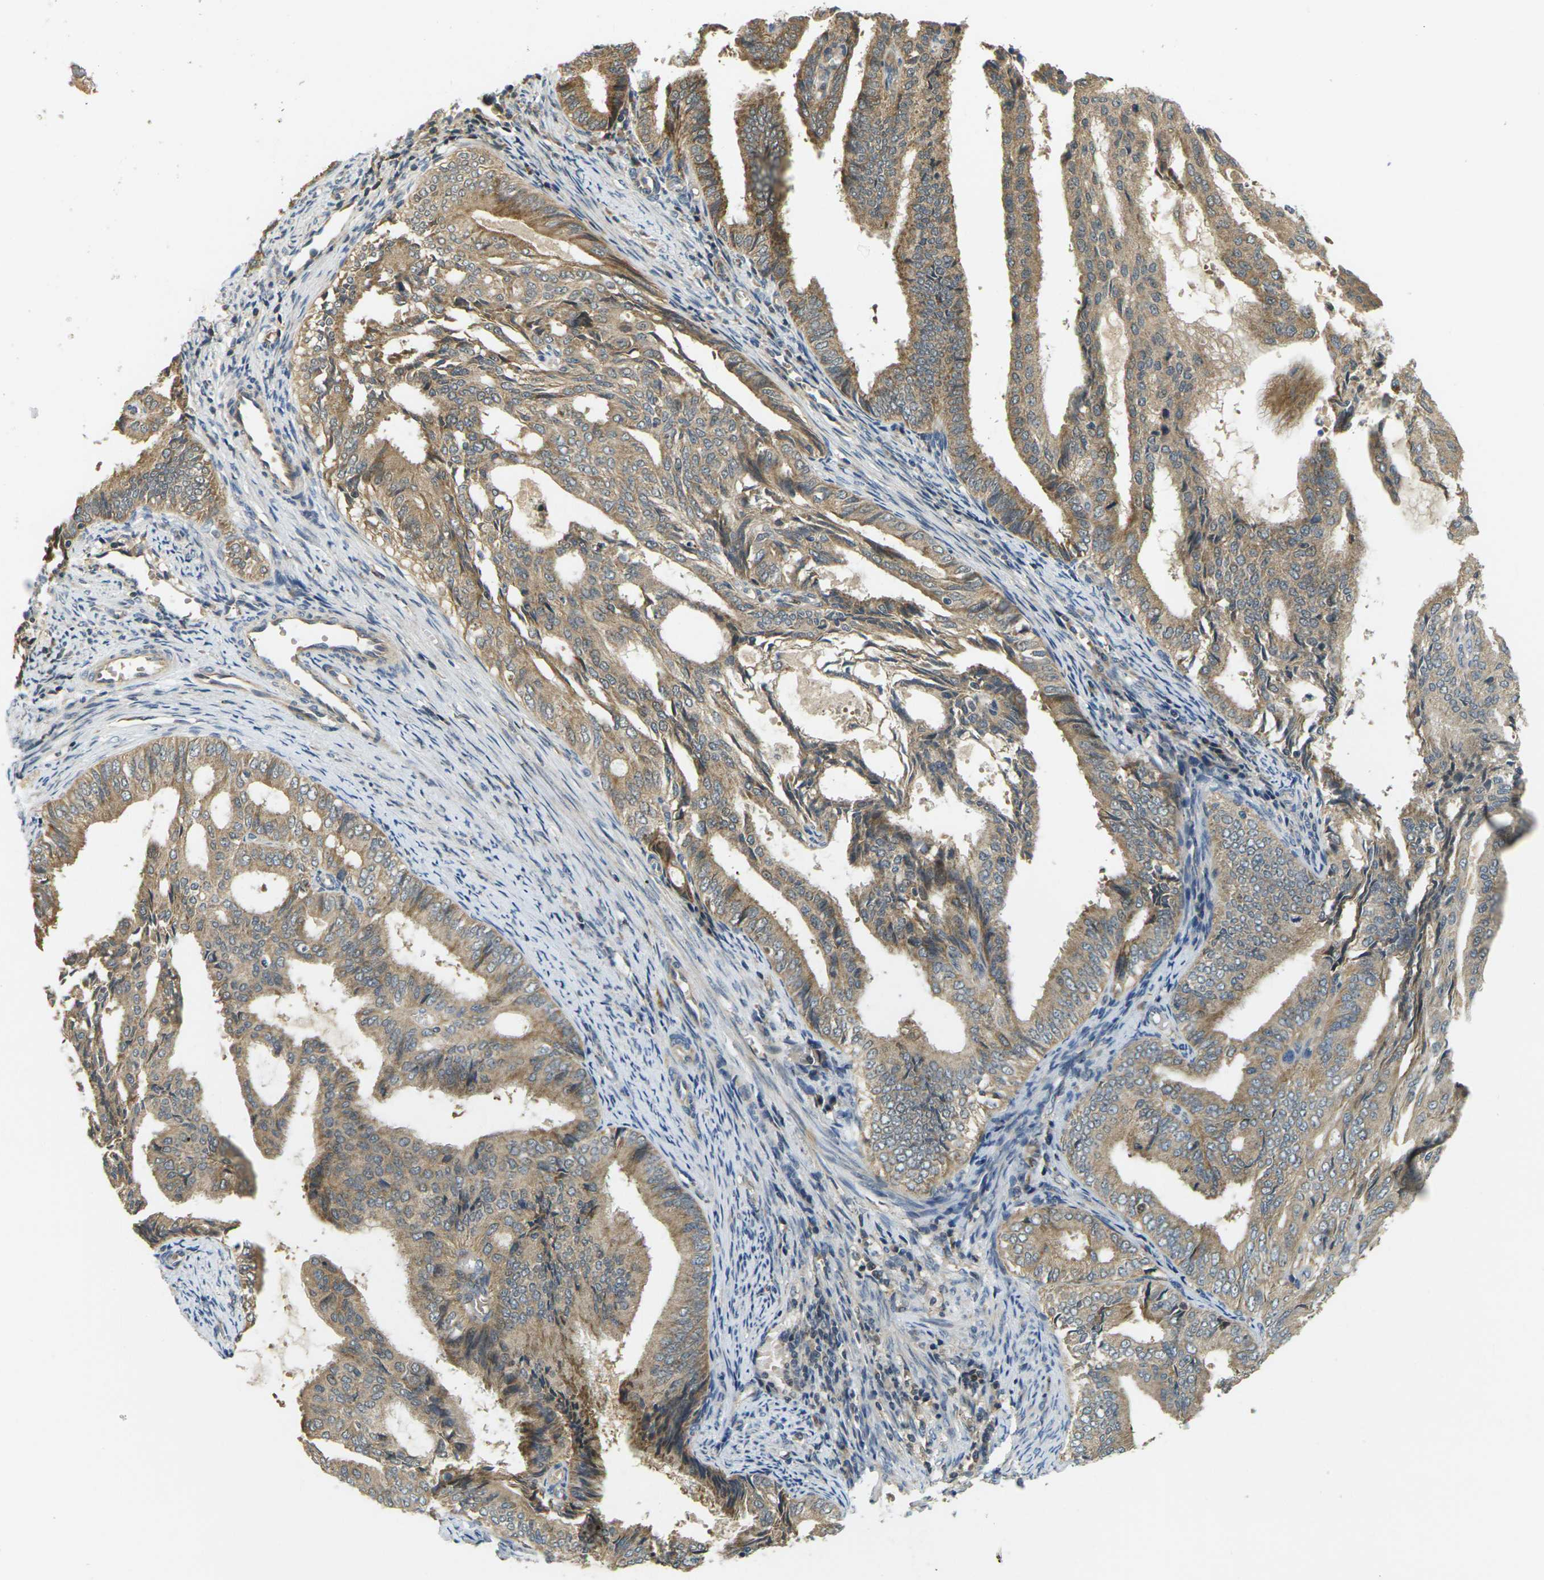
{"staining": {"intensity": "moderate", "quantity": ">75%", "location": "cytoplasmic/membranous"}, "tissue": "endometrial cancer", "cell_type": "Tumor cells", "image_type": "cancer", "snomed": [{"axis": "morphology", "description": "Adenocarcinoma, NOS"}, {"axis": "topography", "description": "Endometrium"}], "caption": "A medium amount of moderate cytoplasmic/membranous staining is appreciated in about >75% of tumor cells in endometrial adenocarcinoma tissue. The staining is performed using DAB brown chromogen to label protein expression. The nuclei are counter-stained blue using hematoxylin.", "gene": "KLHL8", "patient": {"sex": "female", "age": 58}}